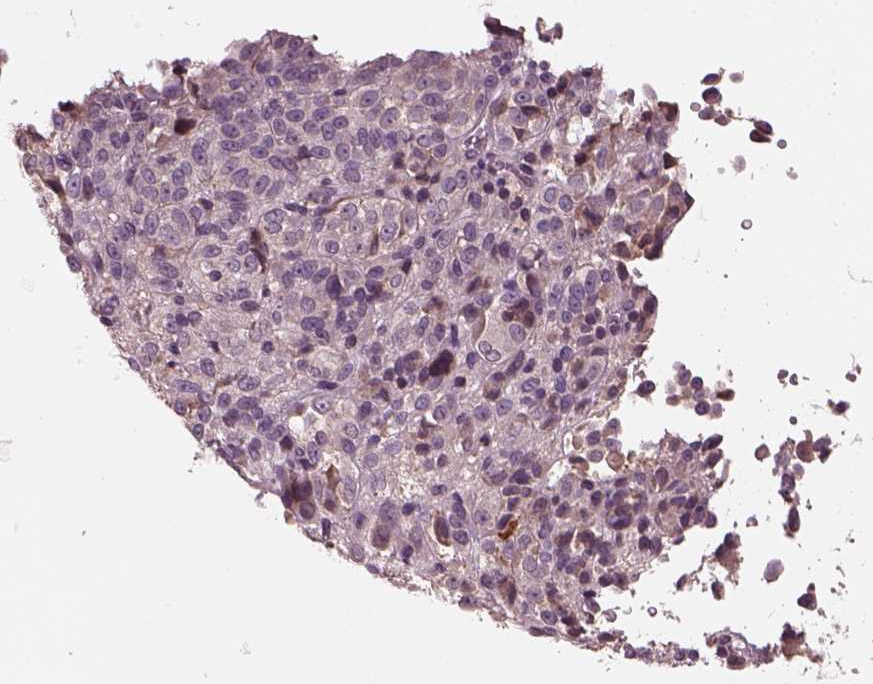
{"staining": {"intensity": "negative", "quantity": "none", "location": "none"}, "tissue": "melanoma", "cell_type": "Tumor cells", "image_type": "cancer", "snomed": [{"axis": "morphology", "description": "Malignant melanoma, Metastatic site"}, {"axis": "topography", "description": "Brain"}], "caption": "Human melanoma stained for a protein using IHC displays no positivity in tumor cells.", "gene": "PTX4", "patient": {"sex": "female", "age": 56}}